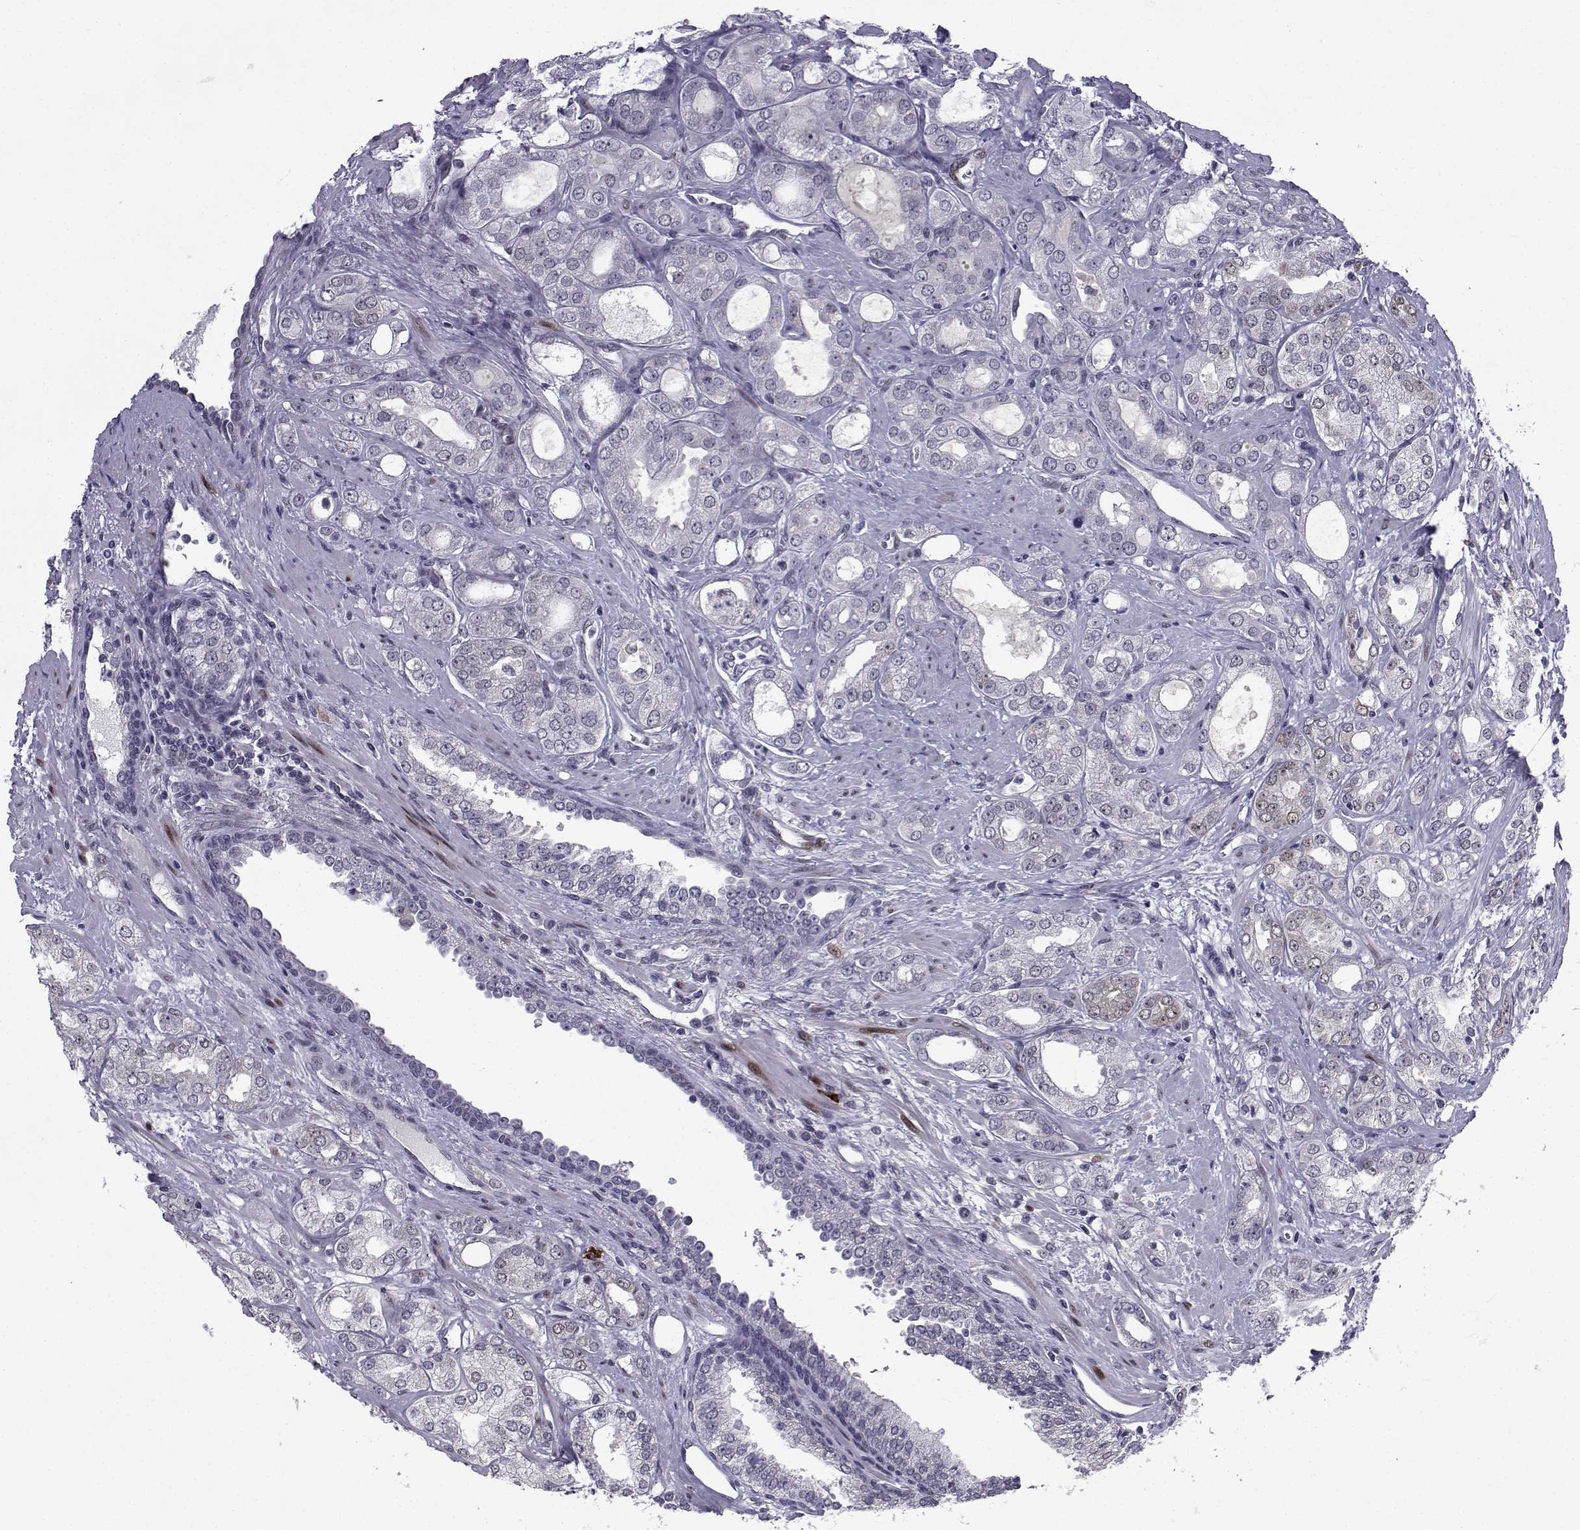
{"staining": {"intensity": "weak", "quantity": "<25%", "location": "nuclear"}, "tissue": "prostate cancer", "cell_type": "Tumor cells", "image_type": "cancer", "snomed": [{"axis": "morphology", "description": "Adenocarcinoma, NOS"}, {"axis": "morphology", "description": "Adenocarcinoma, High grade"}, {"axis": "topography", "description": "Prostate"}], "caption": "Human prostate high-grade adenocarcinoma stained for a protein using IHC demonstrates no expression in tumor cells.", "gene": "RBM24", "patient": {"sex": "male", "age": 70}}